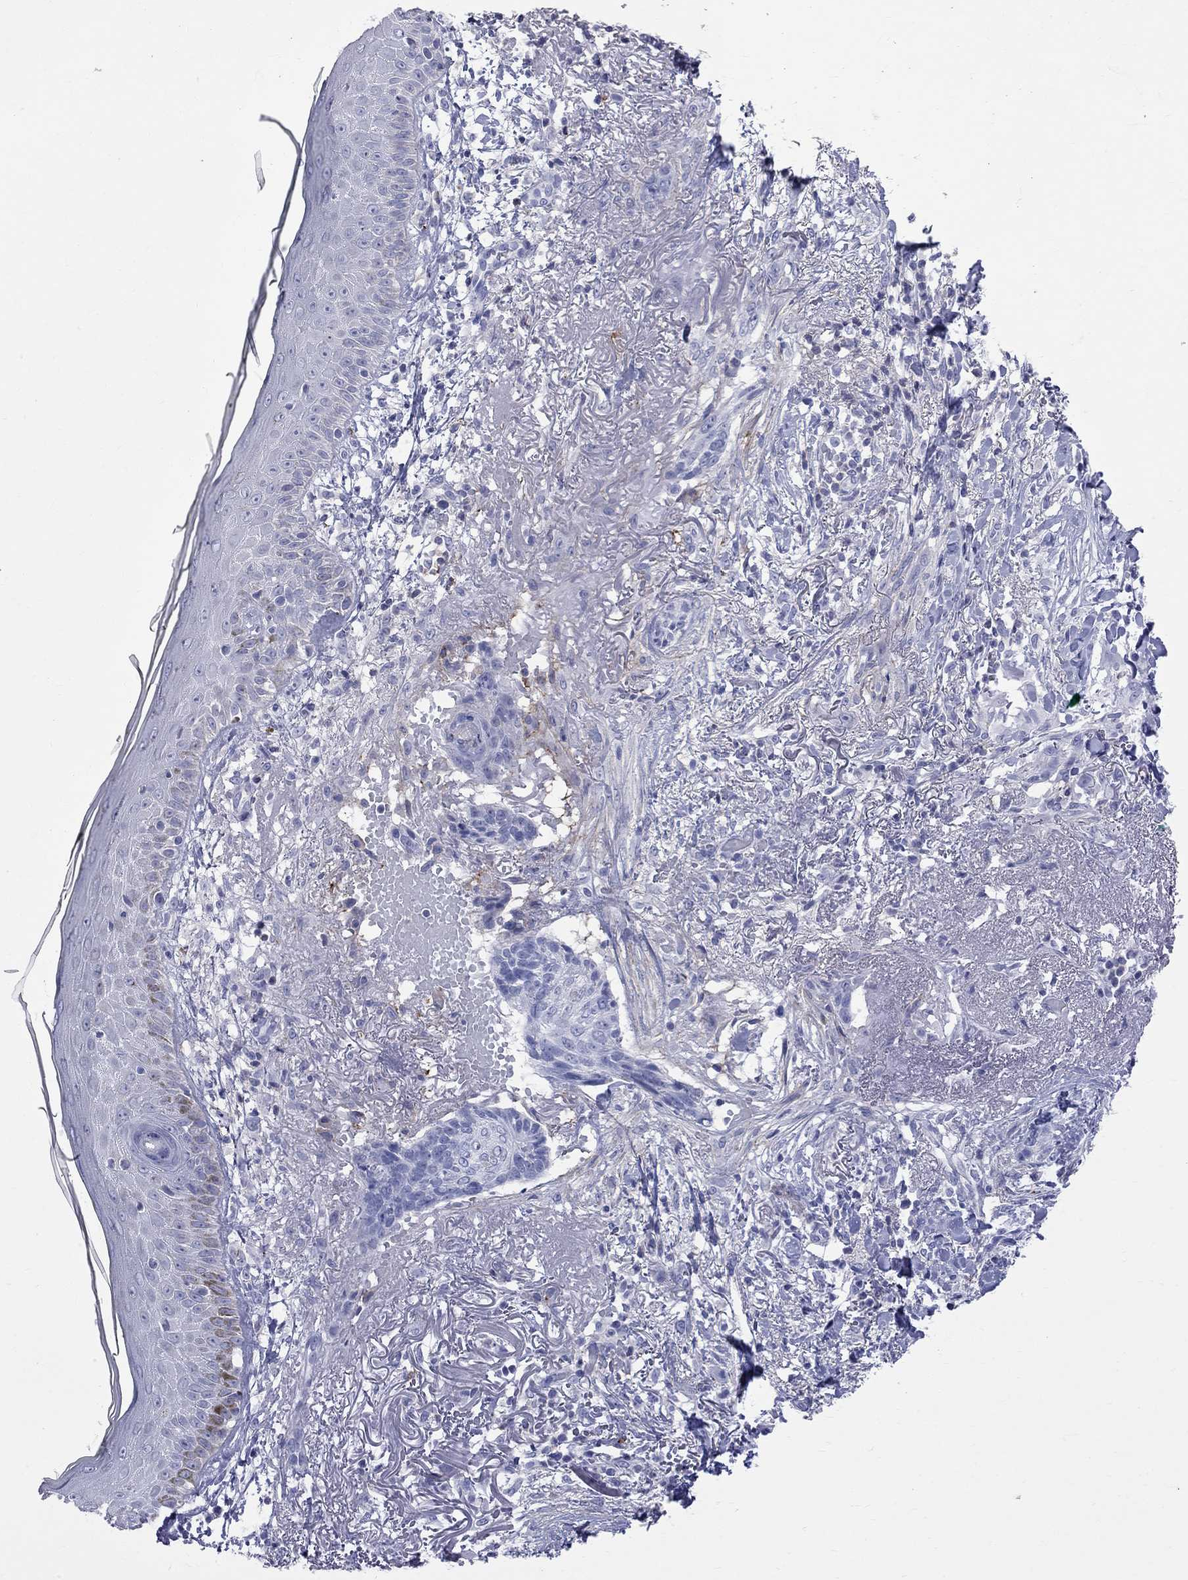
{"staining": {"intensity": "negative", "quantity": "none", "location": "none"}, "tissue": "skin cancer", "cell_type": "Tumor cells", "image_type": "cancer", "snomed": [{"axis": "morphology", "description": "Normal tissue, NOS"}, {"axis": "morphology", "description": "Basal cell carcinoma"}, {"axis": "topography", "description": "Skin"}], "caption": "DAB (3,3'-diaminobenzidine) immunohistochemical staining of human skin cancer (basal cell carcinoma) exhibits no significant staining in tumor cells.", "gene": "S100A3", "patient": {"sex": "male", "age": 84}}